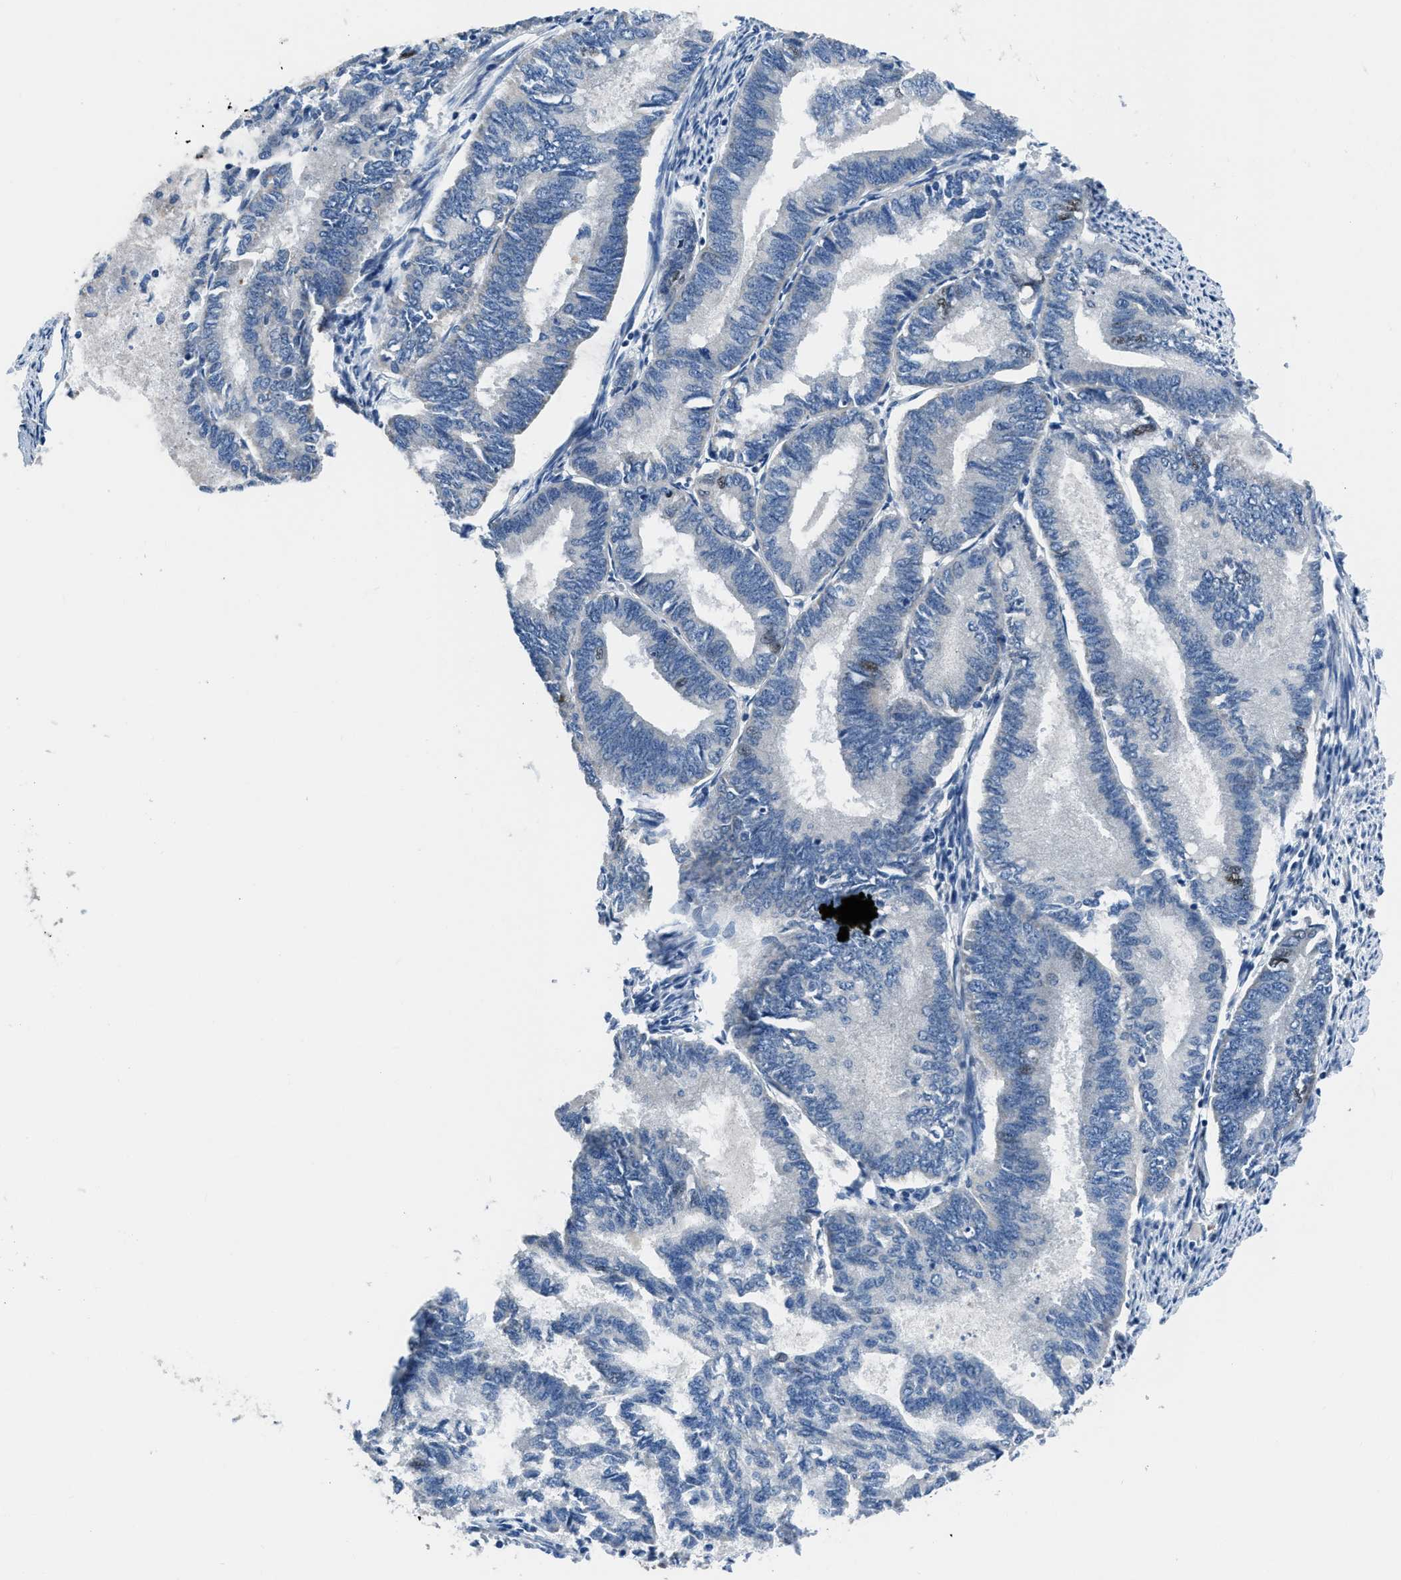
{"staining": {"intensity": "negative", "quantity": "none", "location": "none"}, "tissue": "endometrial cancer", "cell_type": "Tumor cells", "image_type": "cancer", "snomed": [{"axis": "morphology", "description": "Adenocarcinoma, NOS"}, {"axis": "topography", "description": "Endometrium"}], "caption": "This is an IHC image of endometrial adenocarcinoma. There is no staining in tumor cells.", "gene": "EGR1", "patient": {"sex": "female", "age": 86}}